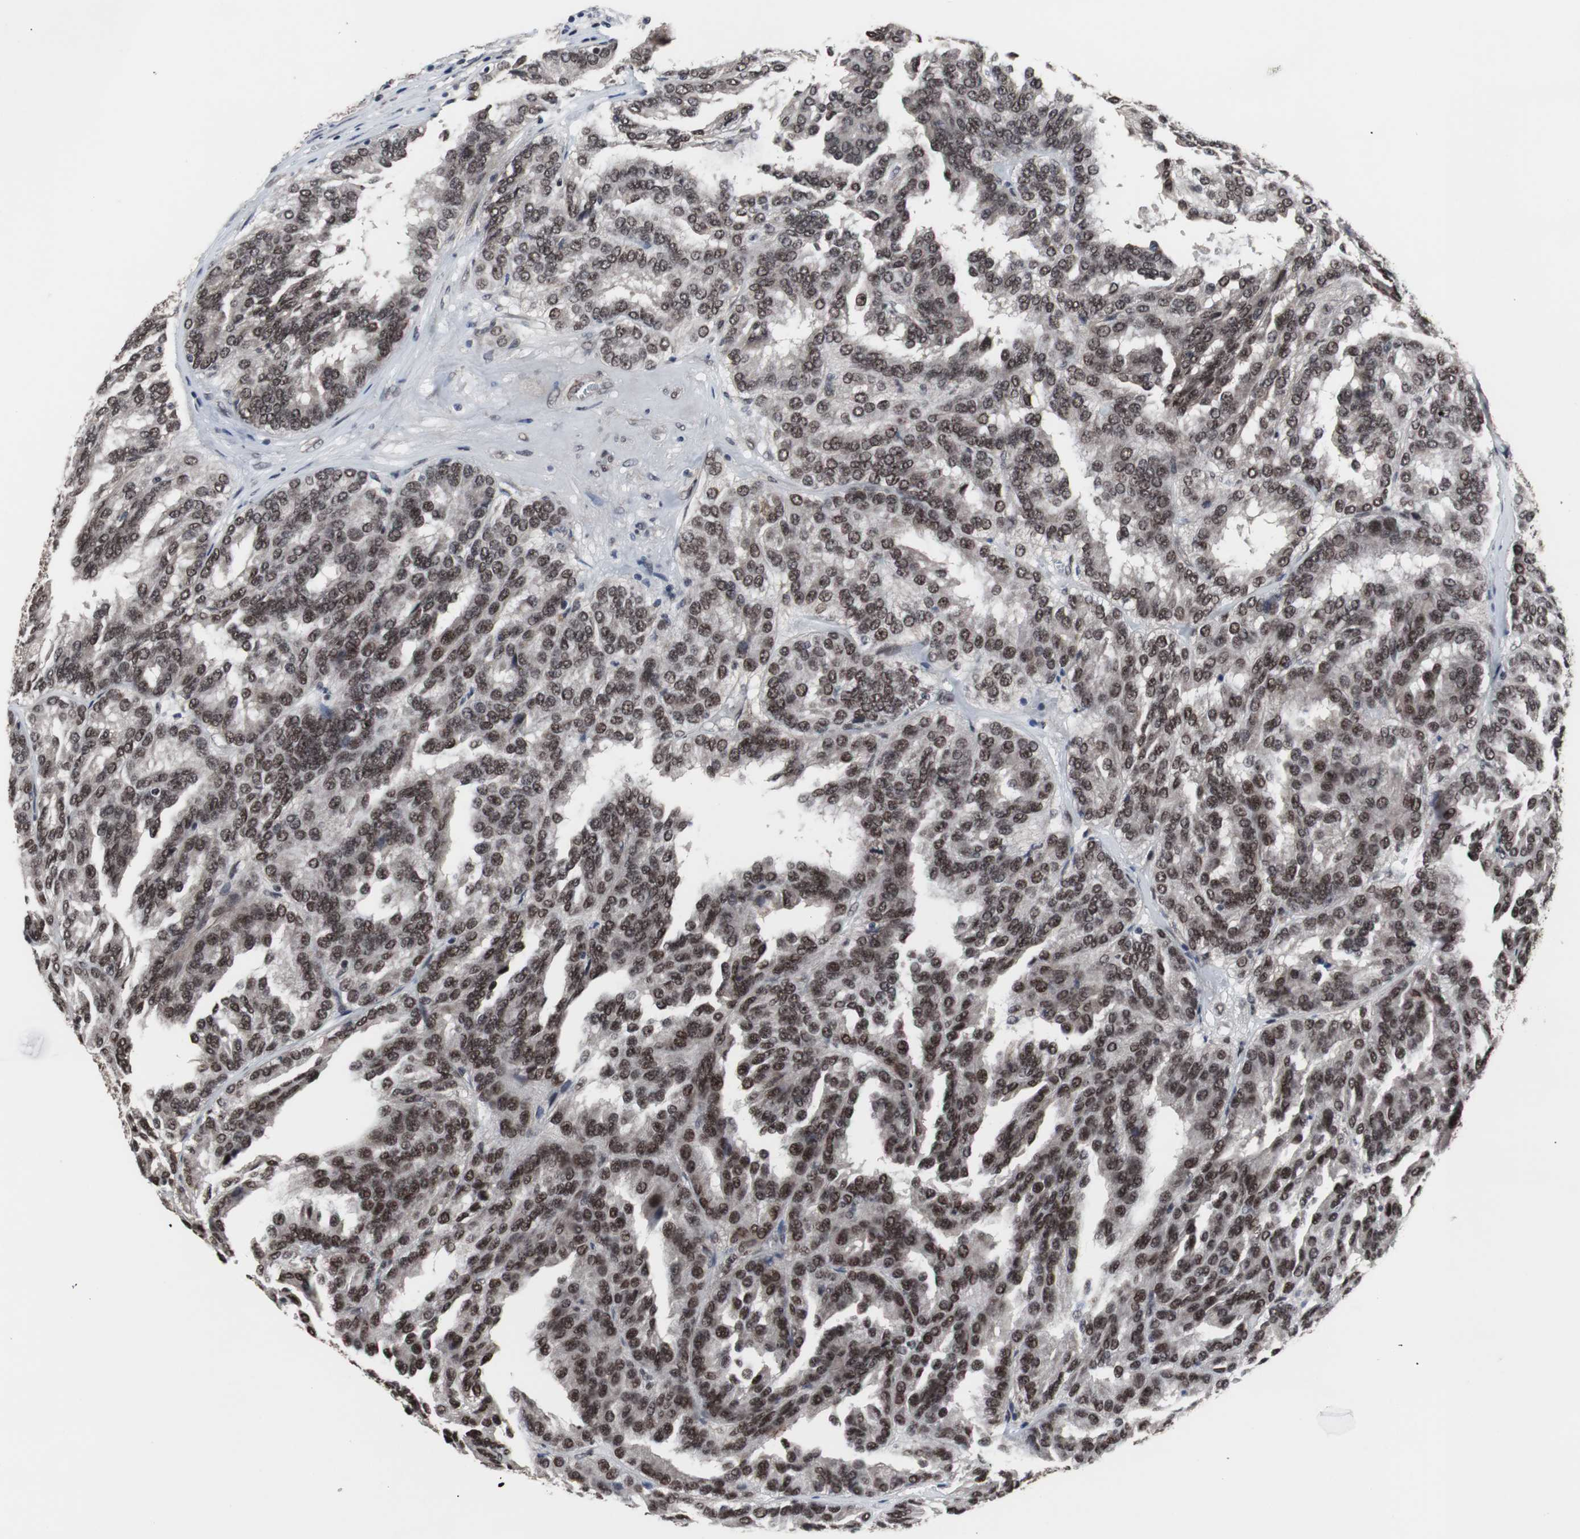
{"staining": {"intensity": "moderate", "quantity": ">75%", "location": "nuclear"}, "tissue": "renal cancer", "cell_type": "Tumor cells", "image_type": "cancer", "snomed": [{"axis": "morphology", "description": "Adenocarcinoma, NOS"}, {"axis": "topography", "description": "Kidney"}], "caption": "A medium amount of moderate nuclear positivity is identified in about >75% of tumor cells in renal adenocarcinoma tissue.", "gene": "GTF2F2", "patient": {"sex": "male", "age": 46}}